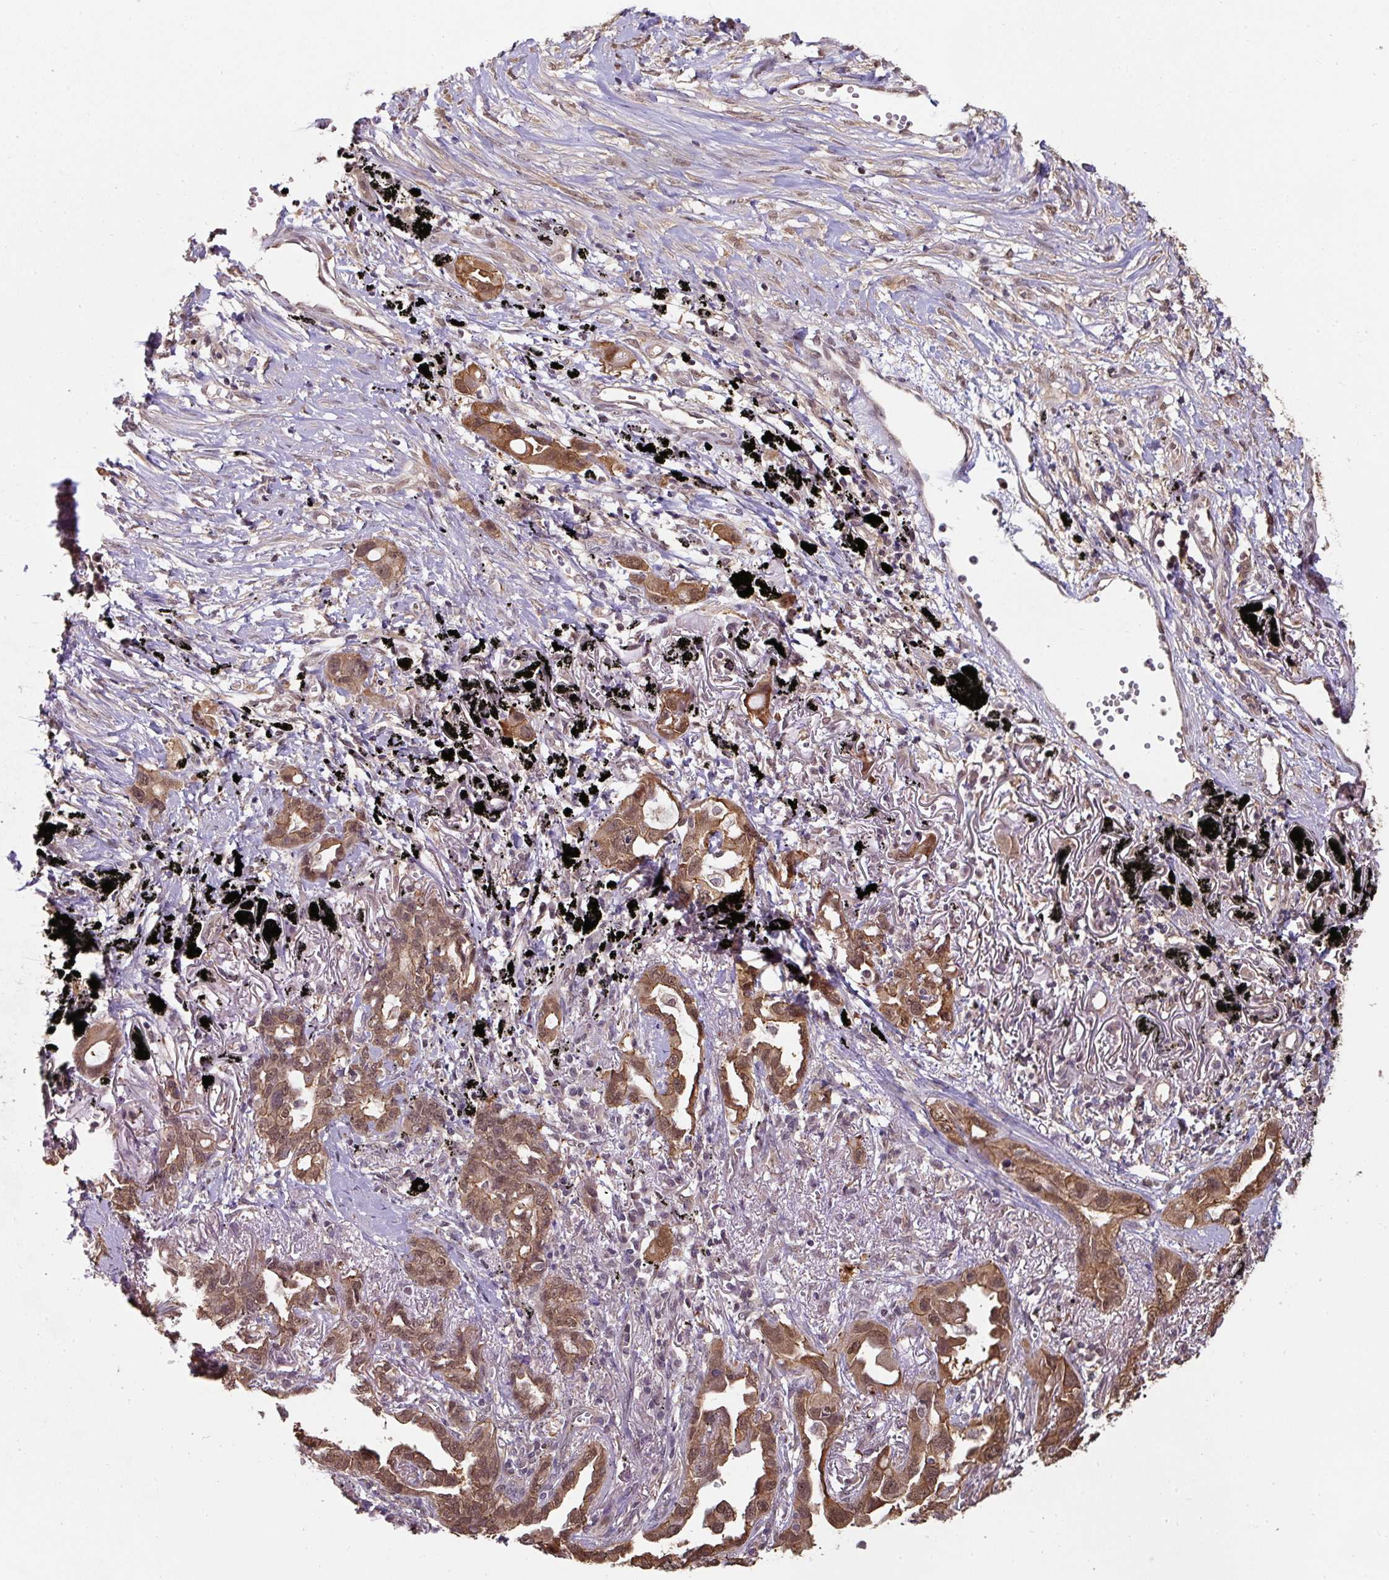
{"staining": {"intensity": "moderate", "quantity": ">75%", "location": "cytoplasmic/membranous,nuclear"}, "tissue": "lung cancer", "cell_type": "Tumor cells", "image_type": "cancer", "snomed": [{"axis": "morphology", "description": "Adenocarcinoma, NOS"}, {"axis": "topography", "description": "Lung"}], "caption": "Lung cancer stained with a brown dye shows moderate cytoplasmic/membranous and nuclear positive expression in approximately >75% of tumor cells.", "gene": "ST13", "patient": {"sex": "male", "age": 67}}